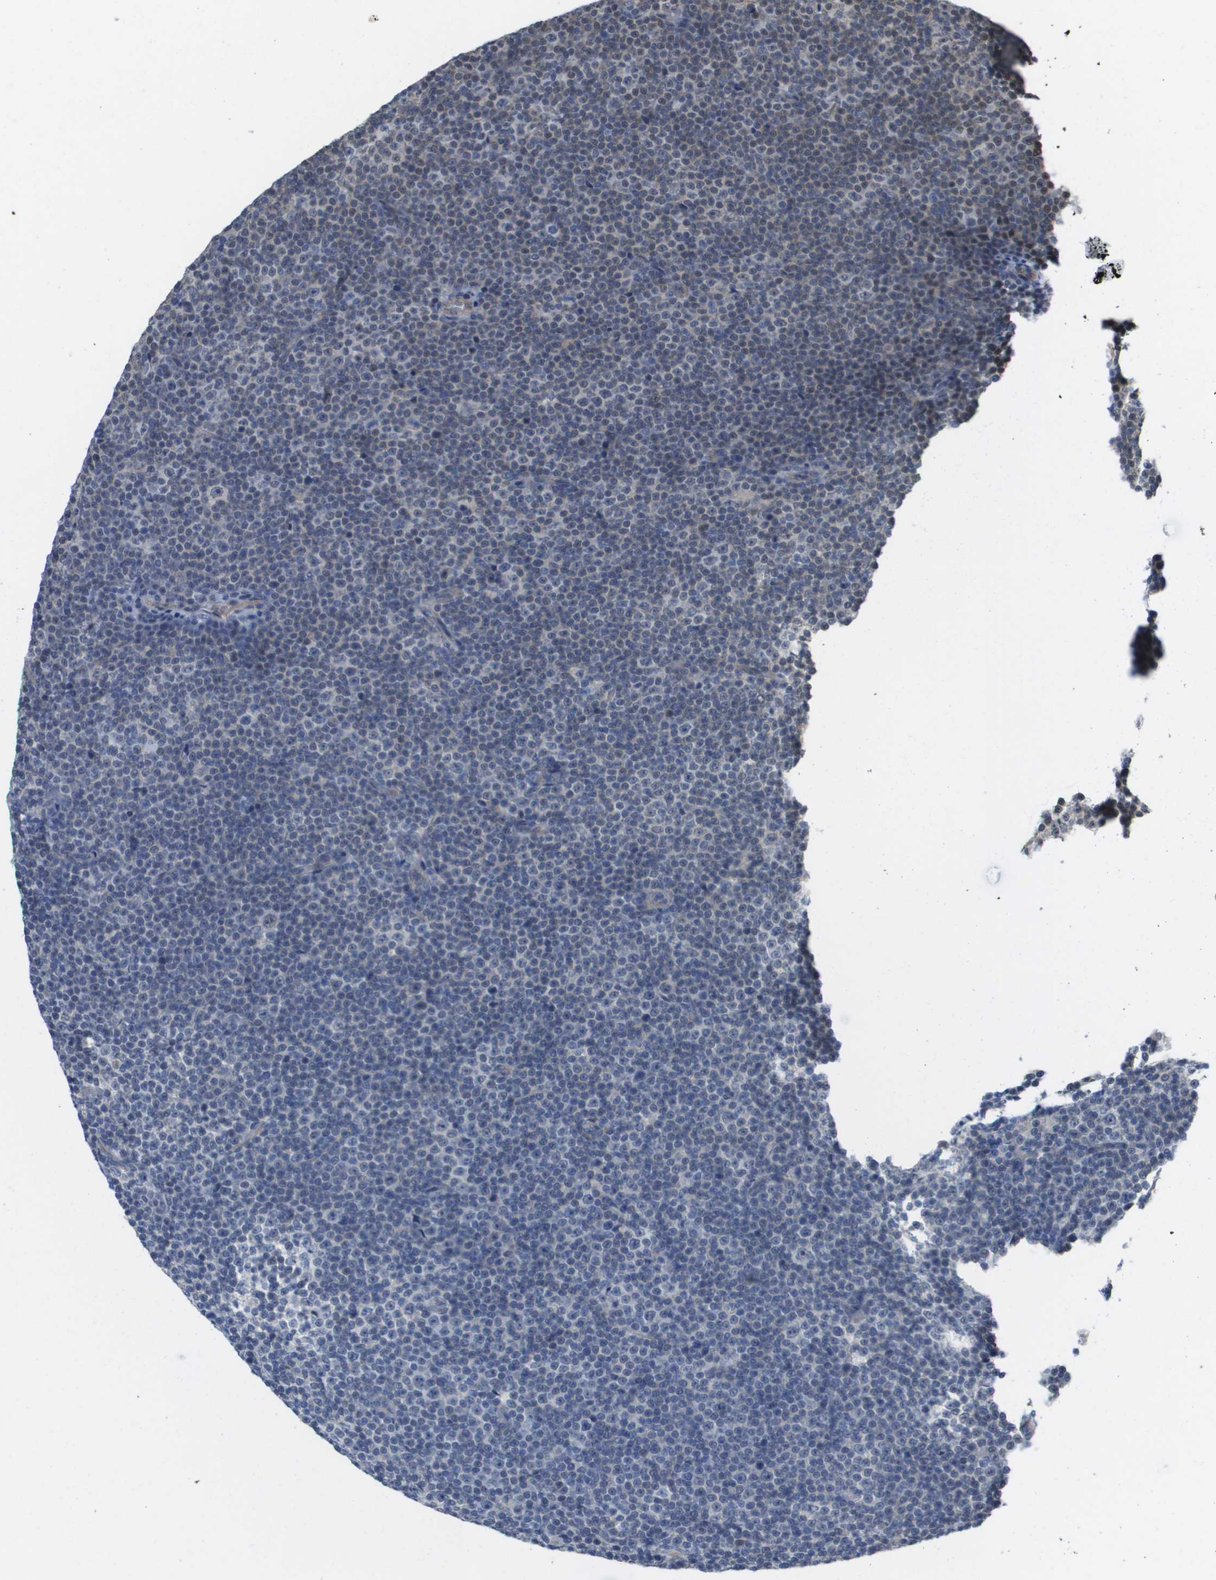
{"staining": {"intensity": "negative", "quantity": "none", "location": "none"}, "tissue": "lymphoma", "cell_type": "Tumor cells", "image_type": "cancer", "snomed": [{"axis": "morphology", "description": "Malignant lymphoma, non-Hodgkin's type, Low grade"}, {"axis": "topography", "description": "Lymph node"}], "caption": "Immunohistochemical staining of human malignant lymphoma, non-Hodgkin's type (low-grade) exhibits no significant expression in tumor cells.", "gene": "RNF112", "patient": {"sex": "female", "age": 67}}